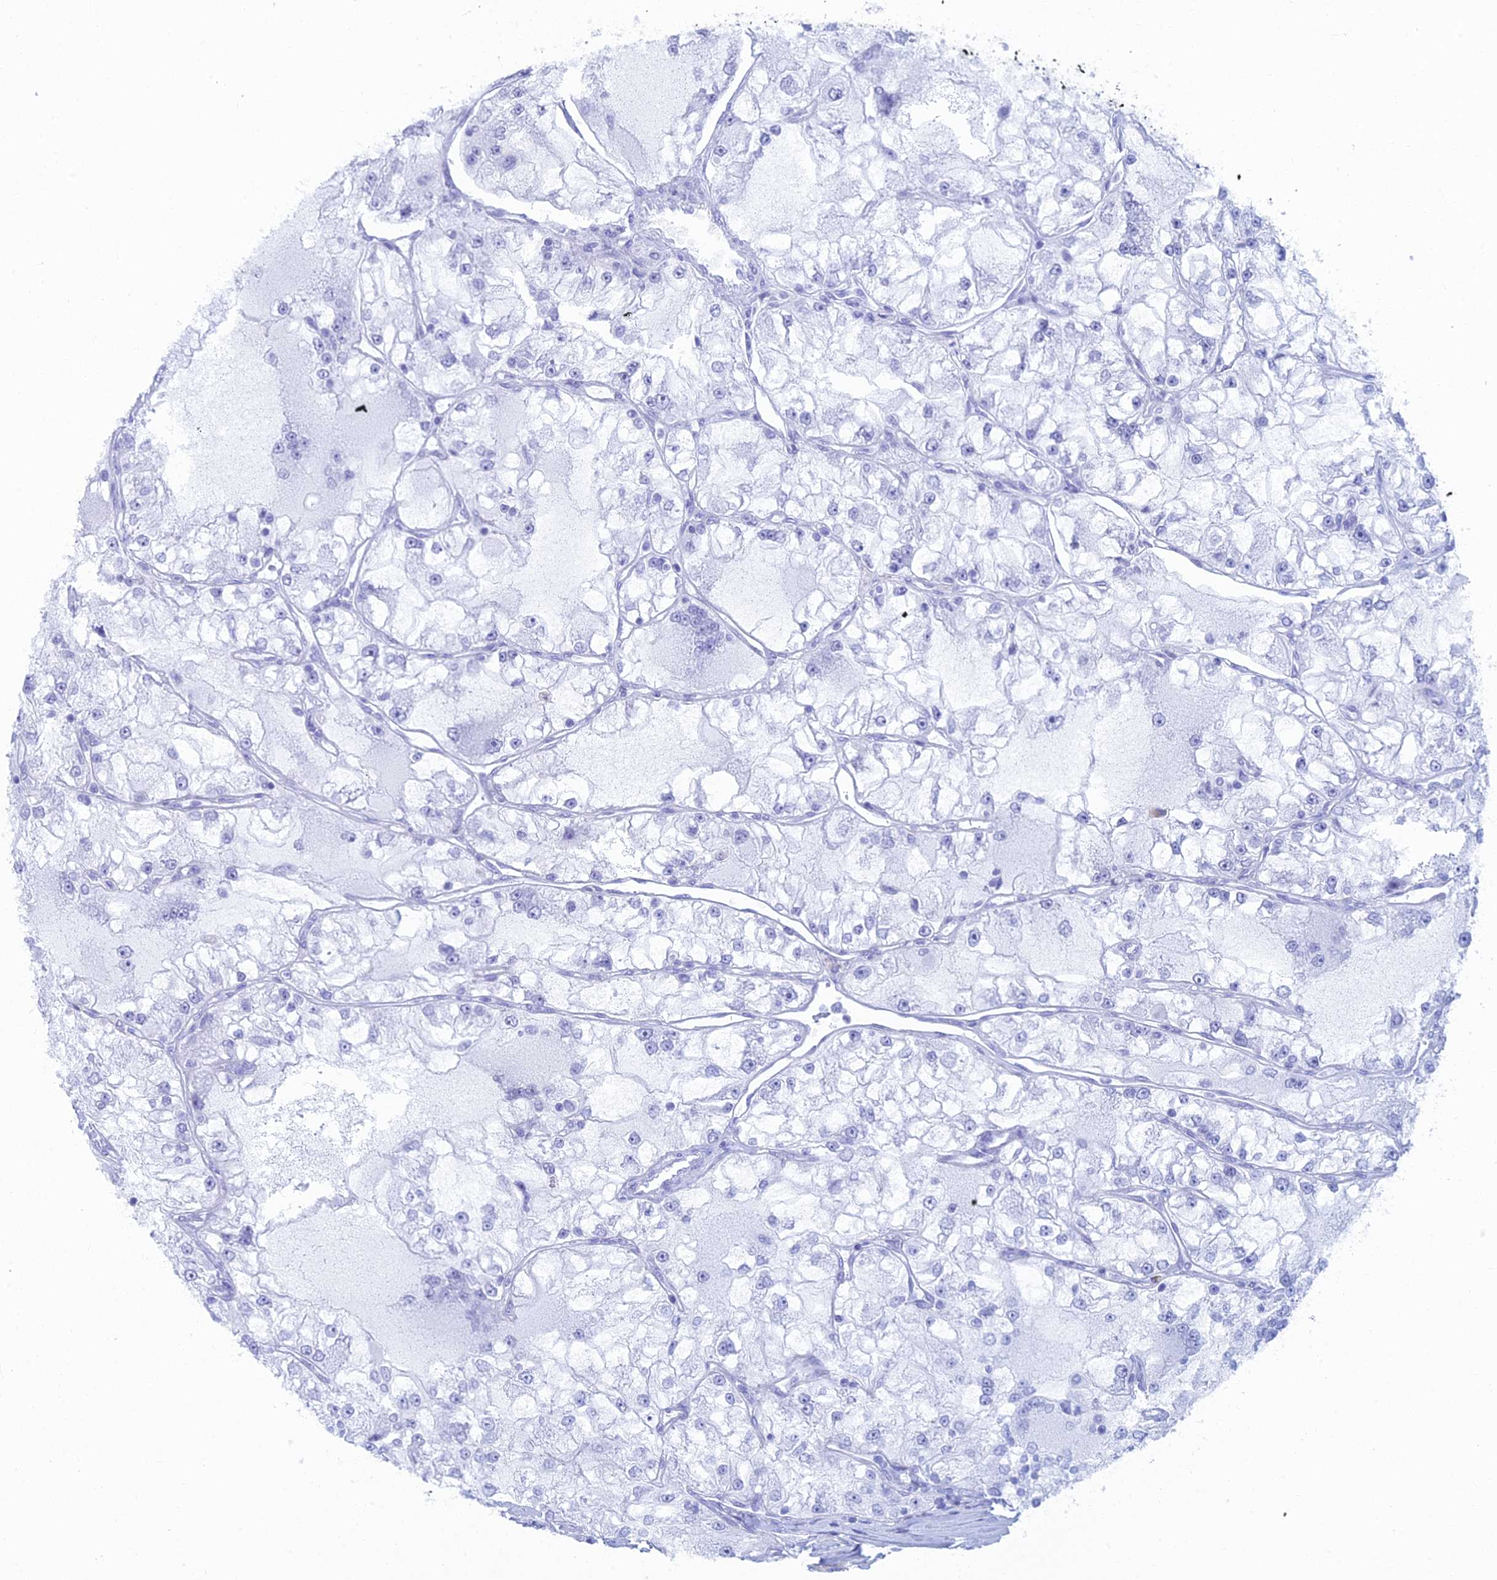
{"staining": {"intensity": "negative", "quantity": "none", "location": "none"}, "tissue": "renal cancer", "cell_type": "Tumor cells", "image_type": "cancer", "snomed": [{"axis": "morphology", "description": "Adenocarcinoma, NOS"}, {"axis": "topography", "description": "Kidney"}], "caption": "Tumor cells are negative for protein expression in human adenocarcinoma (renal).", "gene": "FERD3L", "patient": {"sex": "female", "age": 72}}